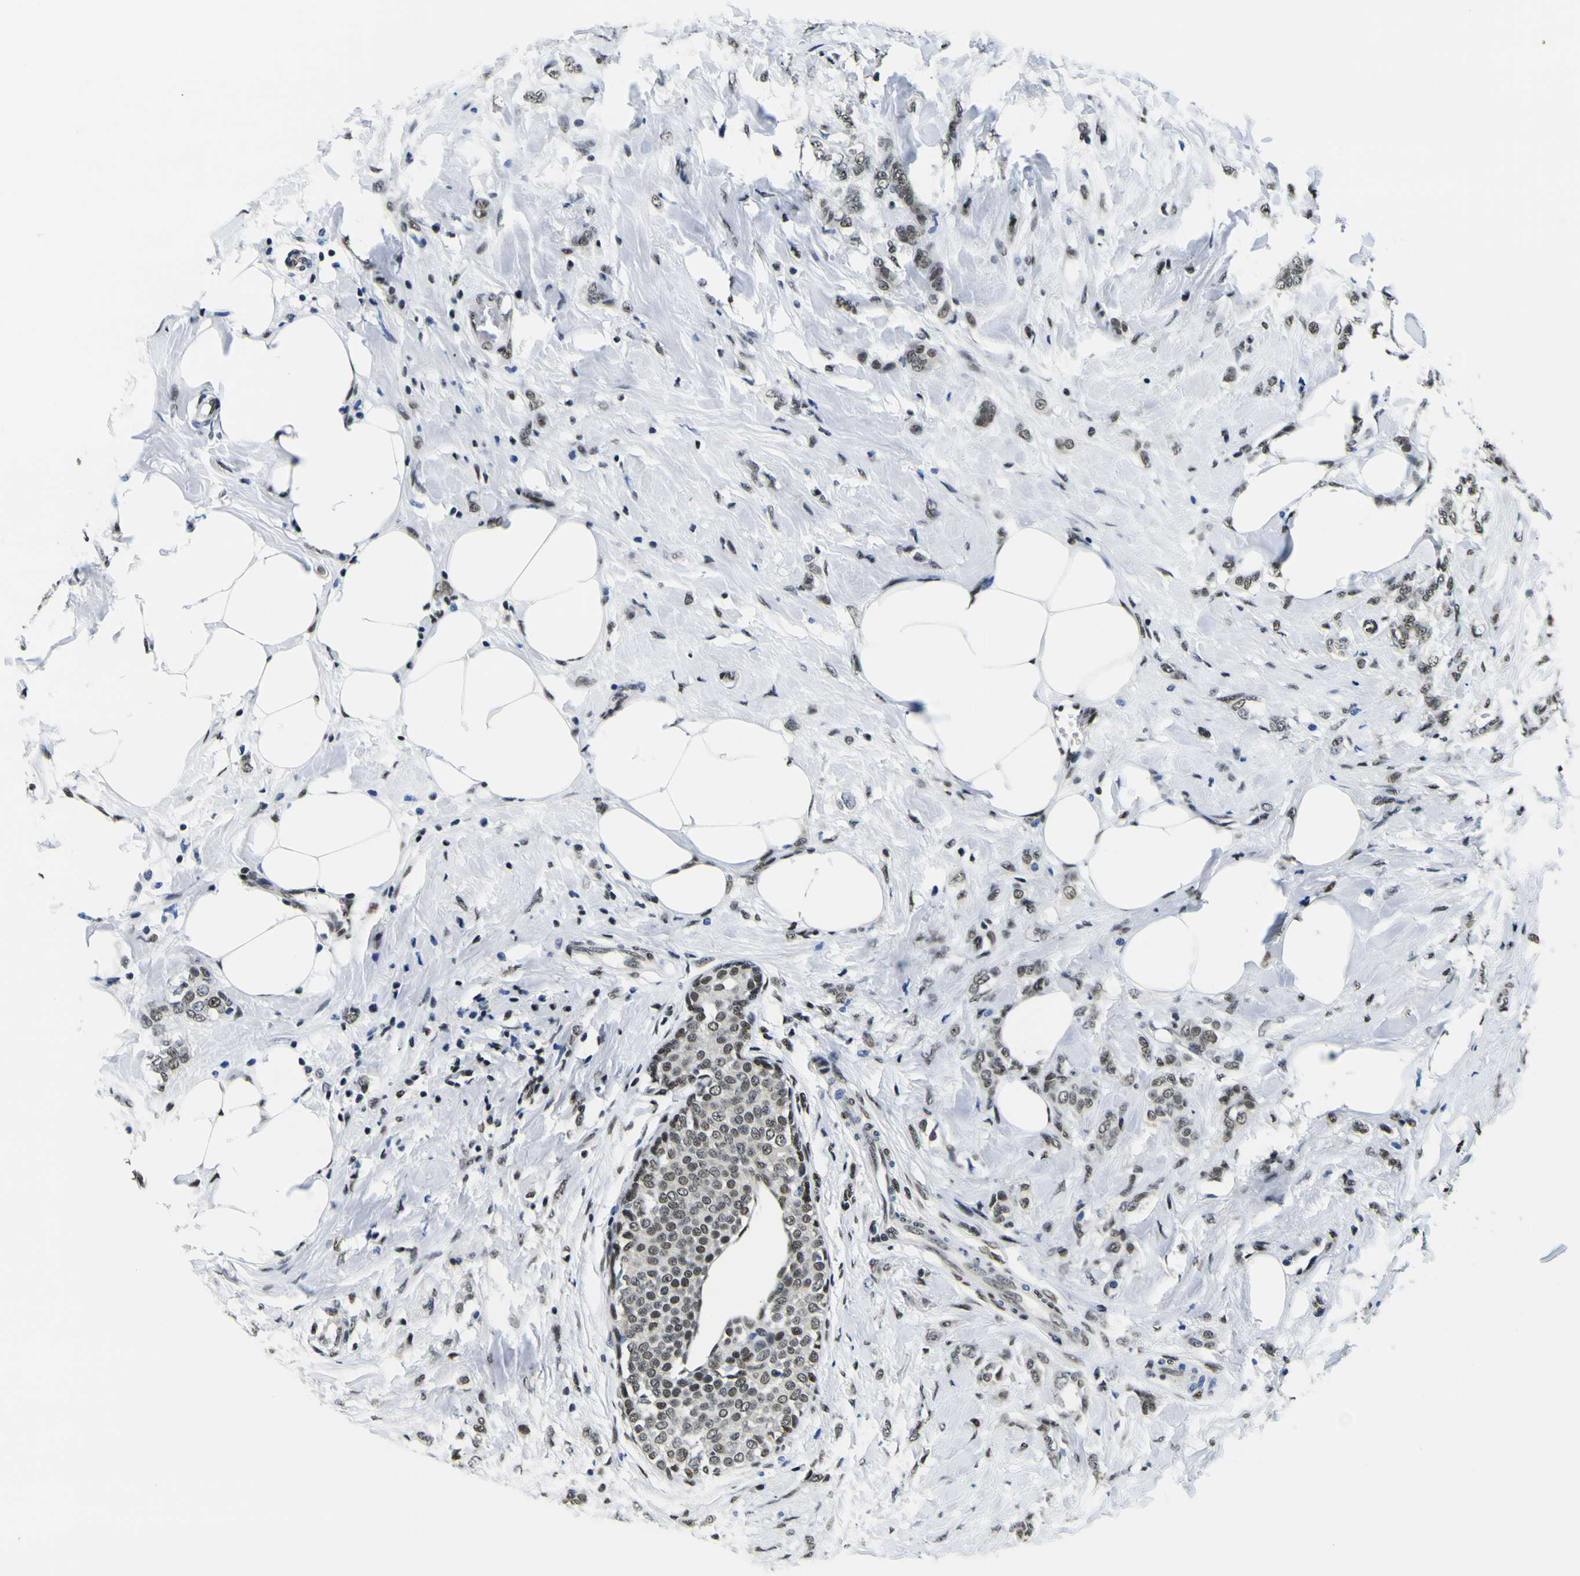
{"staining": {"intensity": "strong", "quantity": ">75%", "location": "nuclear"}, "tissue": "breast cancer", "cell_type": "Tumor cells", "image_type": "cancer", "snomed": [{"axis": "morphology", "description": "Lobular carcinoma, in situ"}, {"axis": "morphology", "description": "Lobular carcinoma"}, {"axis": "topography", "description": "Breast"}], "caption": "Tumor cells exhibit high levels of strong nuclear staining in approximately >75% of cells in human lobular carcinoma (breast). (Stains: DAB in brown, nuclei in blue, Microscopy: brightfield microscopy at high magnification).", "gene": "SP1", "patient": {"sex": "female", "age": 41}}